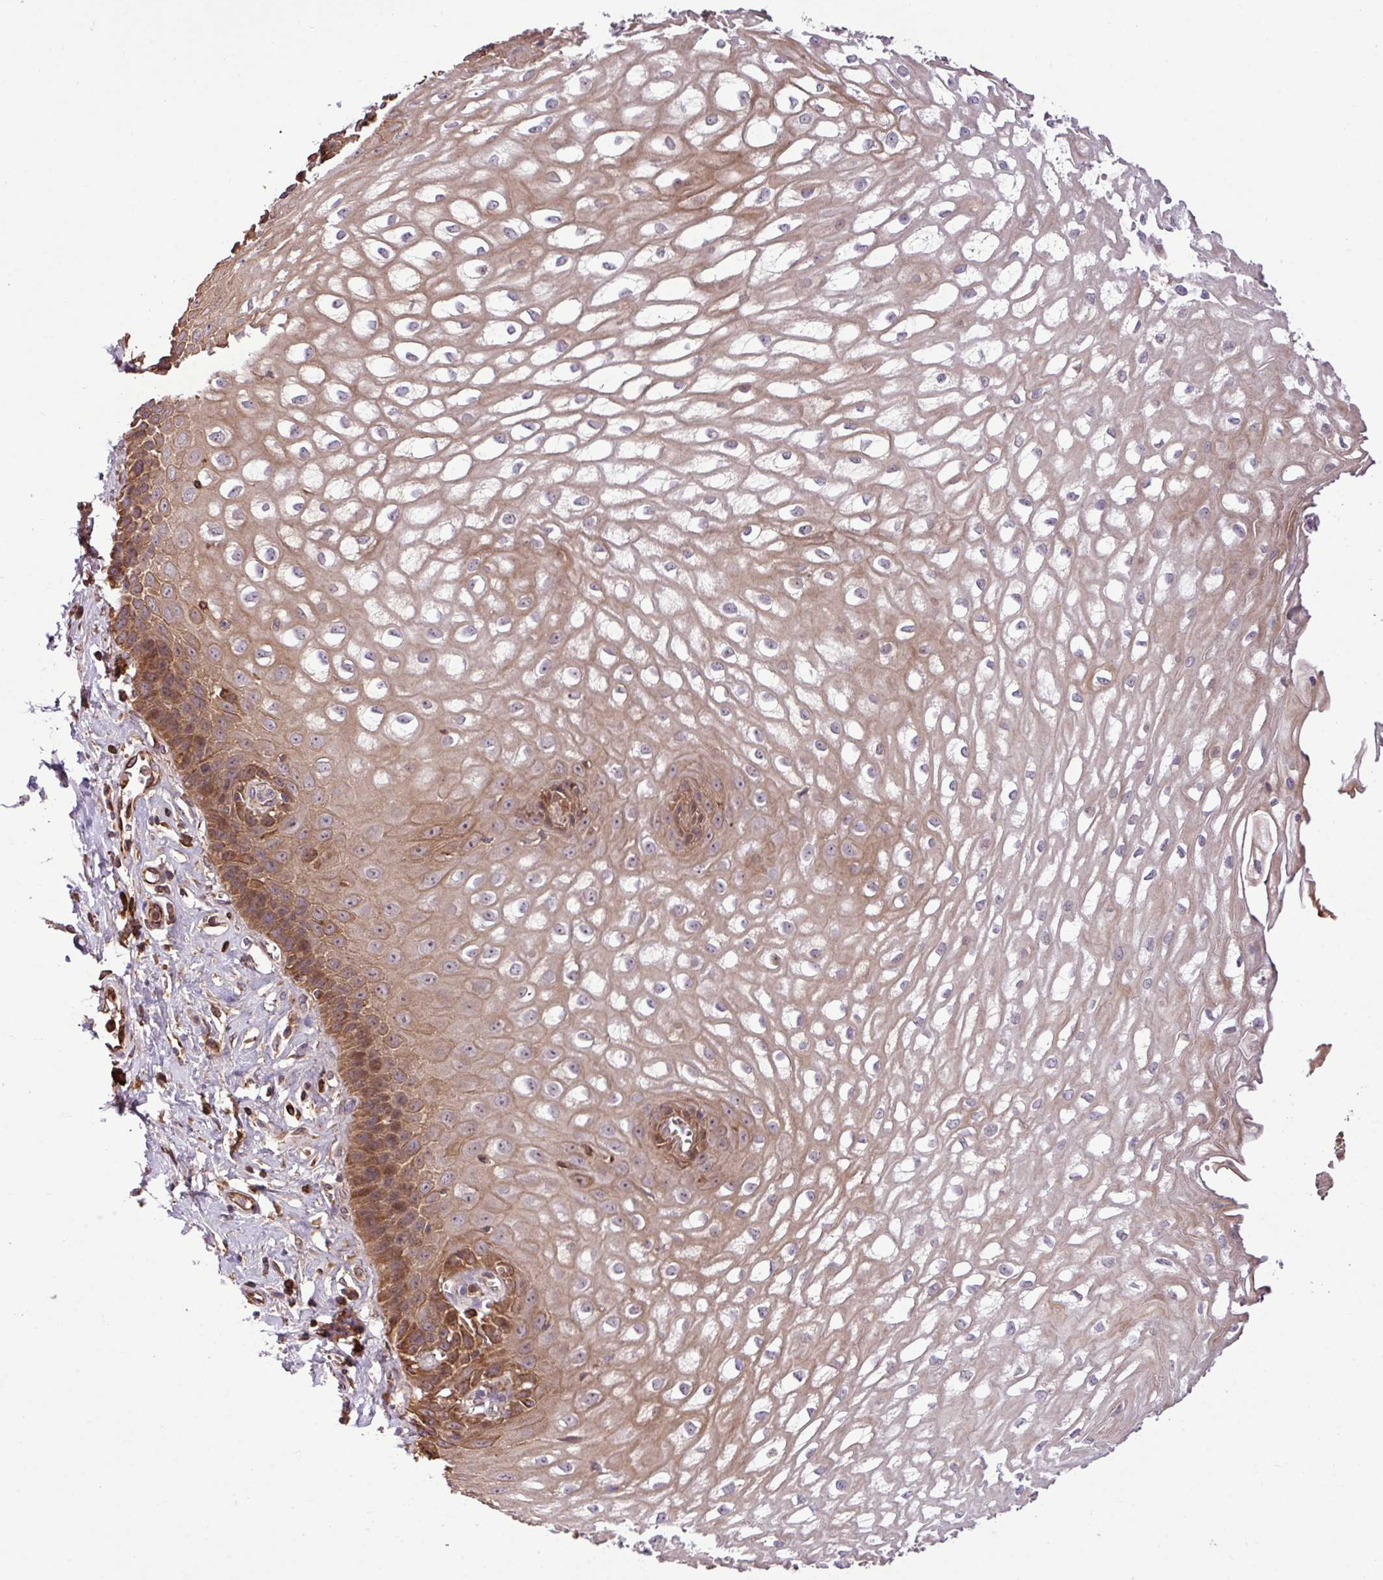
{"staining": {"intensity": "moderate", "quantity": "25%-75%", "location": "cytoplasmic/membranous,nuclear"}, "tissue": "esophagus", "cell_type": "Squamous epithelial cells", "image_type": "normal", "snomed": [{"axis": "morphology", "description": "Normal tissue, NOS"}, {"axis": "topography", "description": "Esophagus"}], "caption": "Brown immunohistochemical staining in benign human esophagus reveals moderate cytoplasmic/membranous,nuclear expression in about 25%-75% of squamous epithelial cells.", "gene": "ZNF266", "patient": {"sex": "male", "age": 67}}